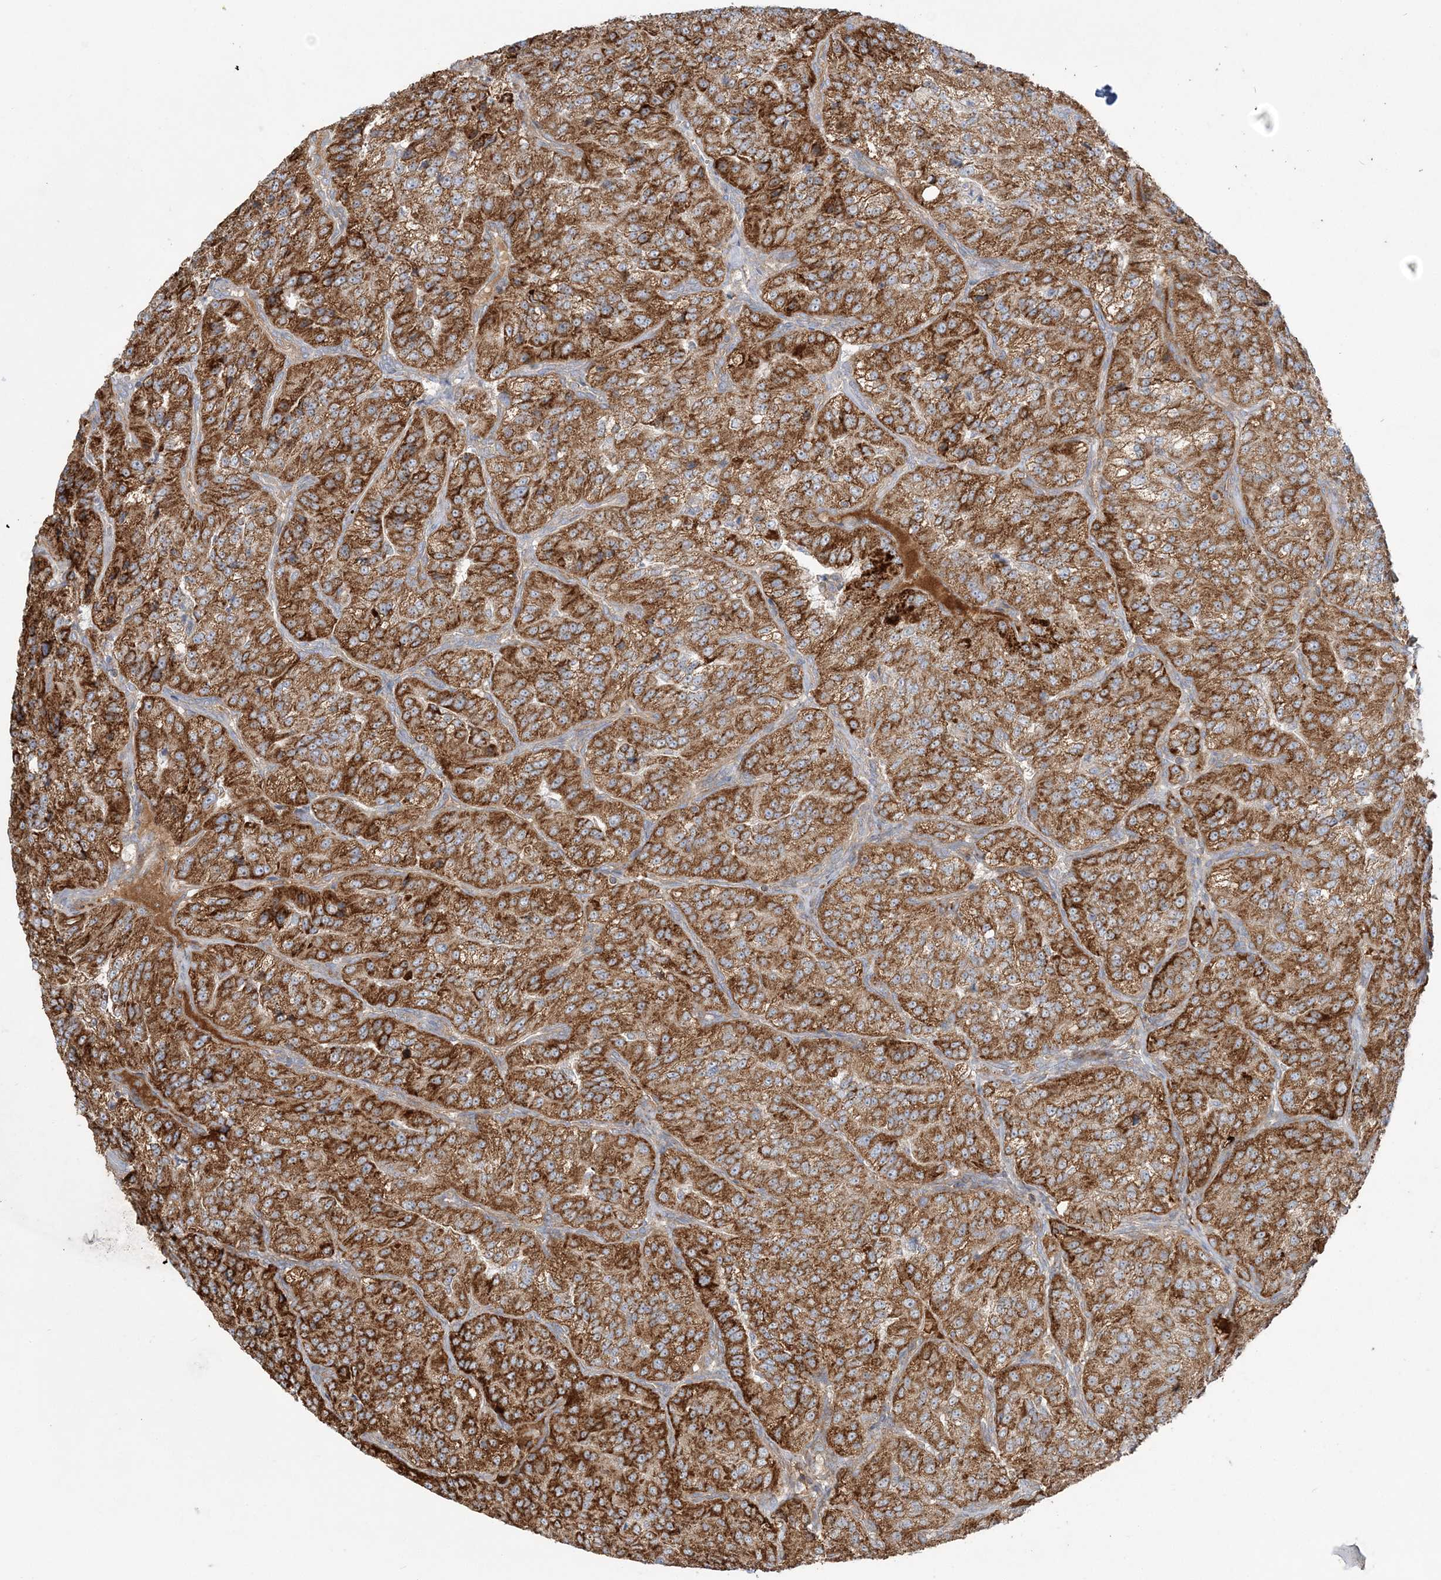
{"staining": {"intensity": "strong", "quantity": ">75%", "location": "cytoplasmic/membranous"}, "tissue": "renal cancer", "cell_type": "Tumor cells", "image_type": "cancer", "snomed": [{"axis": "morphology", "description": "Adenocarcinoma, NOS"}, {"axis": "topography", "description": "Kidney"}], "caption": "Renal adenocarcinoma stained for a protein displays strong cytoplasmic/membranous positivity in tumor cells.", "gene": "SCLT1", "patient": {"sex": "female", "age": 63}}